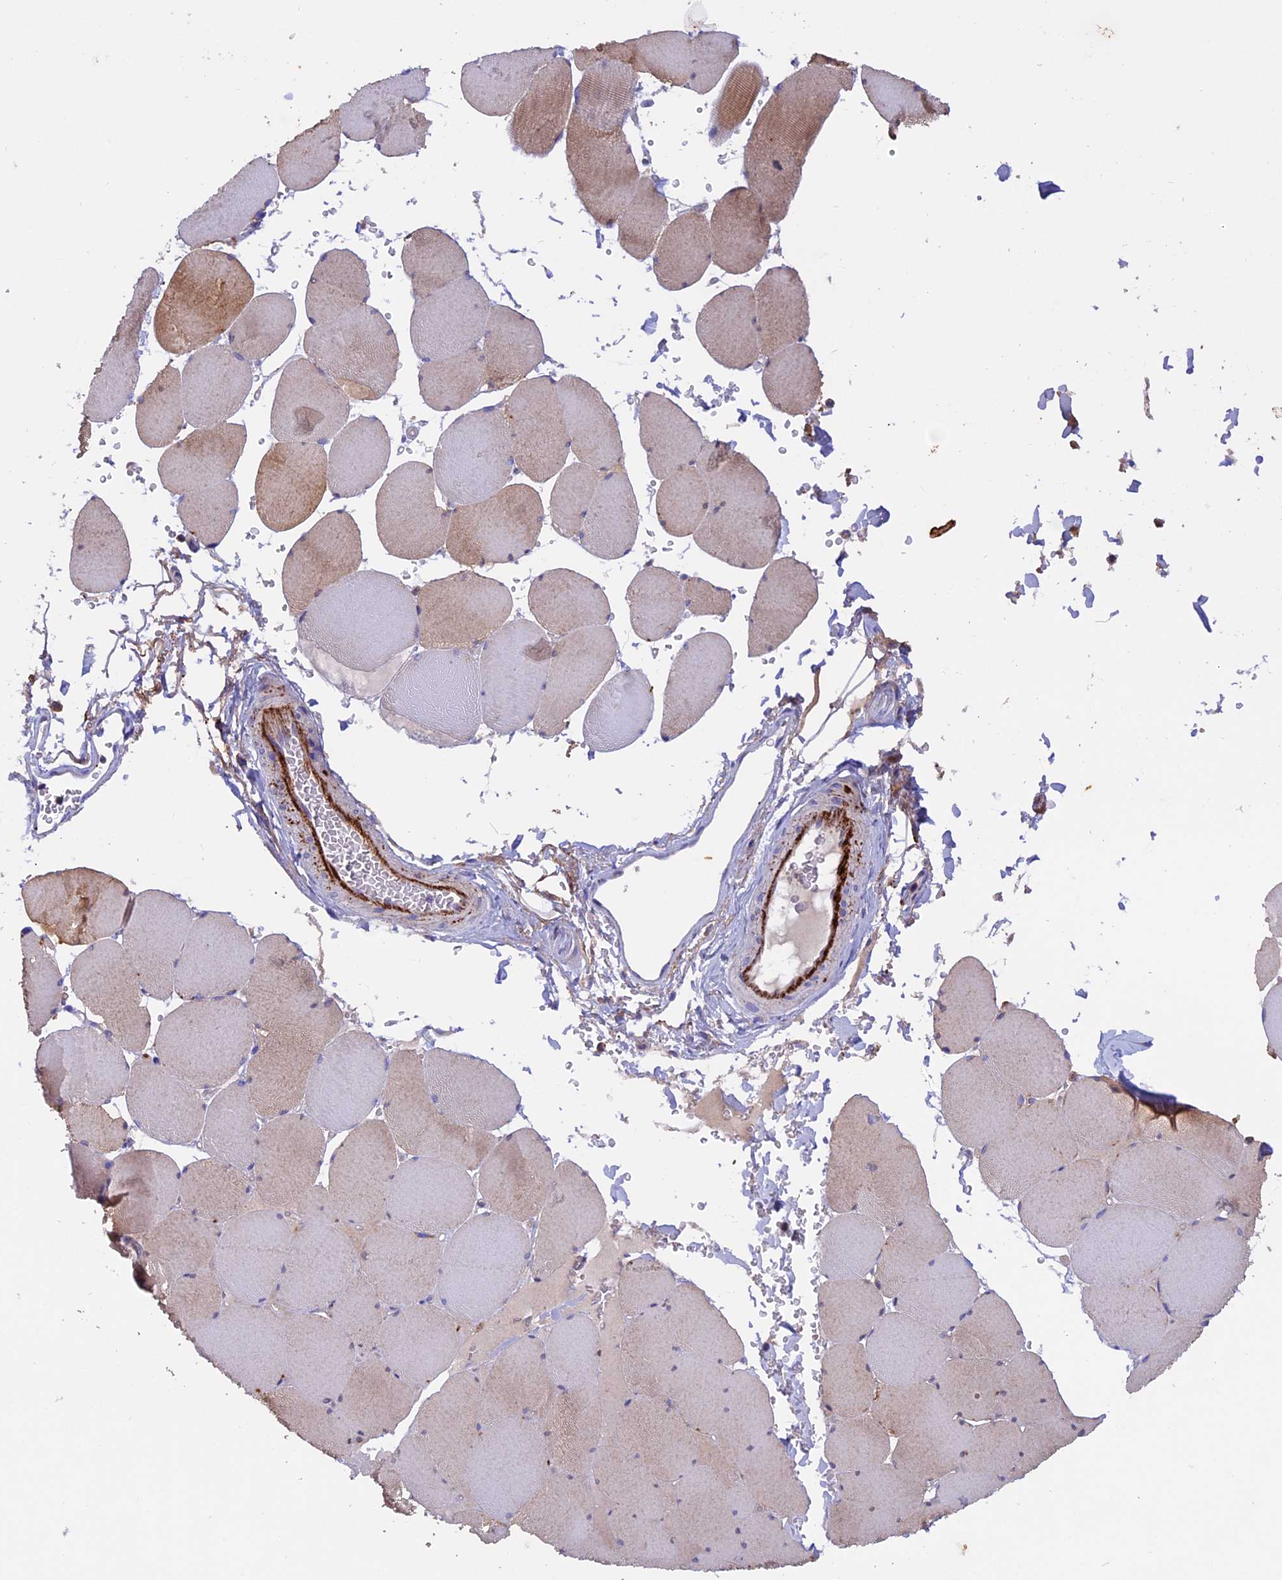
{"staining": {"intensity": "weak", "quantity": "25%-75%", "location": "cytoplasmic/membranous"}, "tissue": "skeletal muscle", "cell_type": "Myocytes", "image_type": "normal", "snomed": [{"axis": "morphology", "description": "Normal tissue, NOS"}, {"axis": "topography", "description": "Skeletal muscle"}, {"axis": "topography", "description": "Head-Neck"}], "caption": "The photomicrograph displays staining of benign skeletal muscle, revealing weak cytoplasmic/membranous protein staining (brown color) within myocytes.", "gene": "PTPN9", "patient": {"sex": "male", "age": 66}}